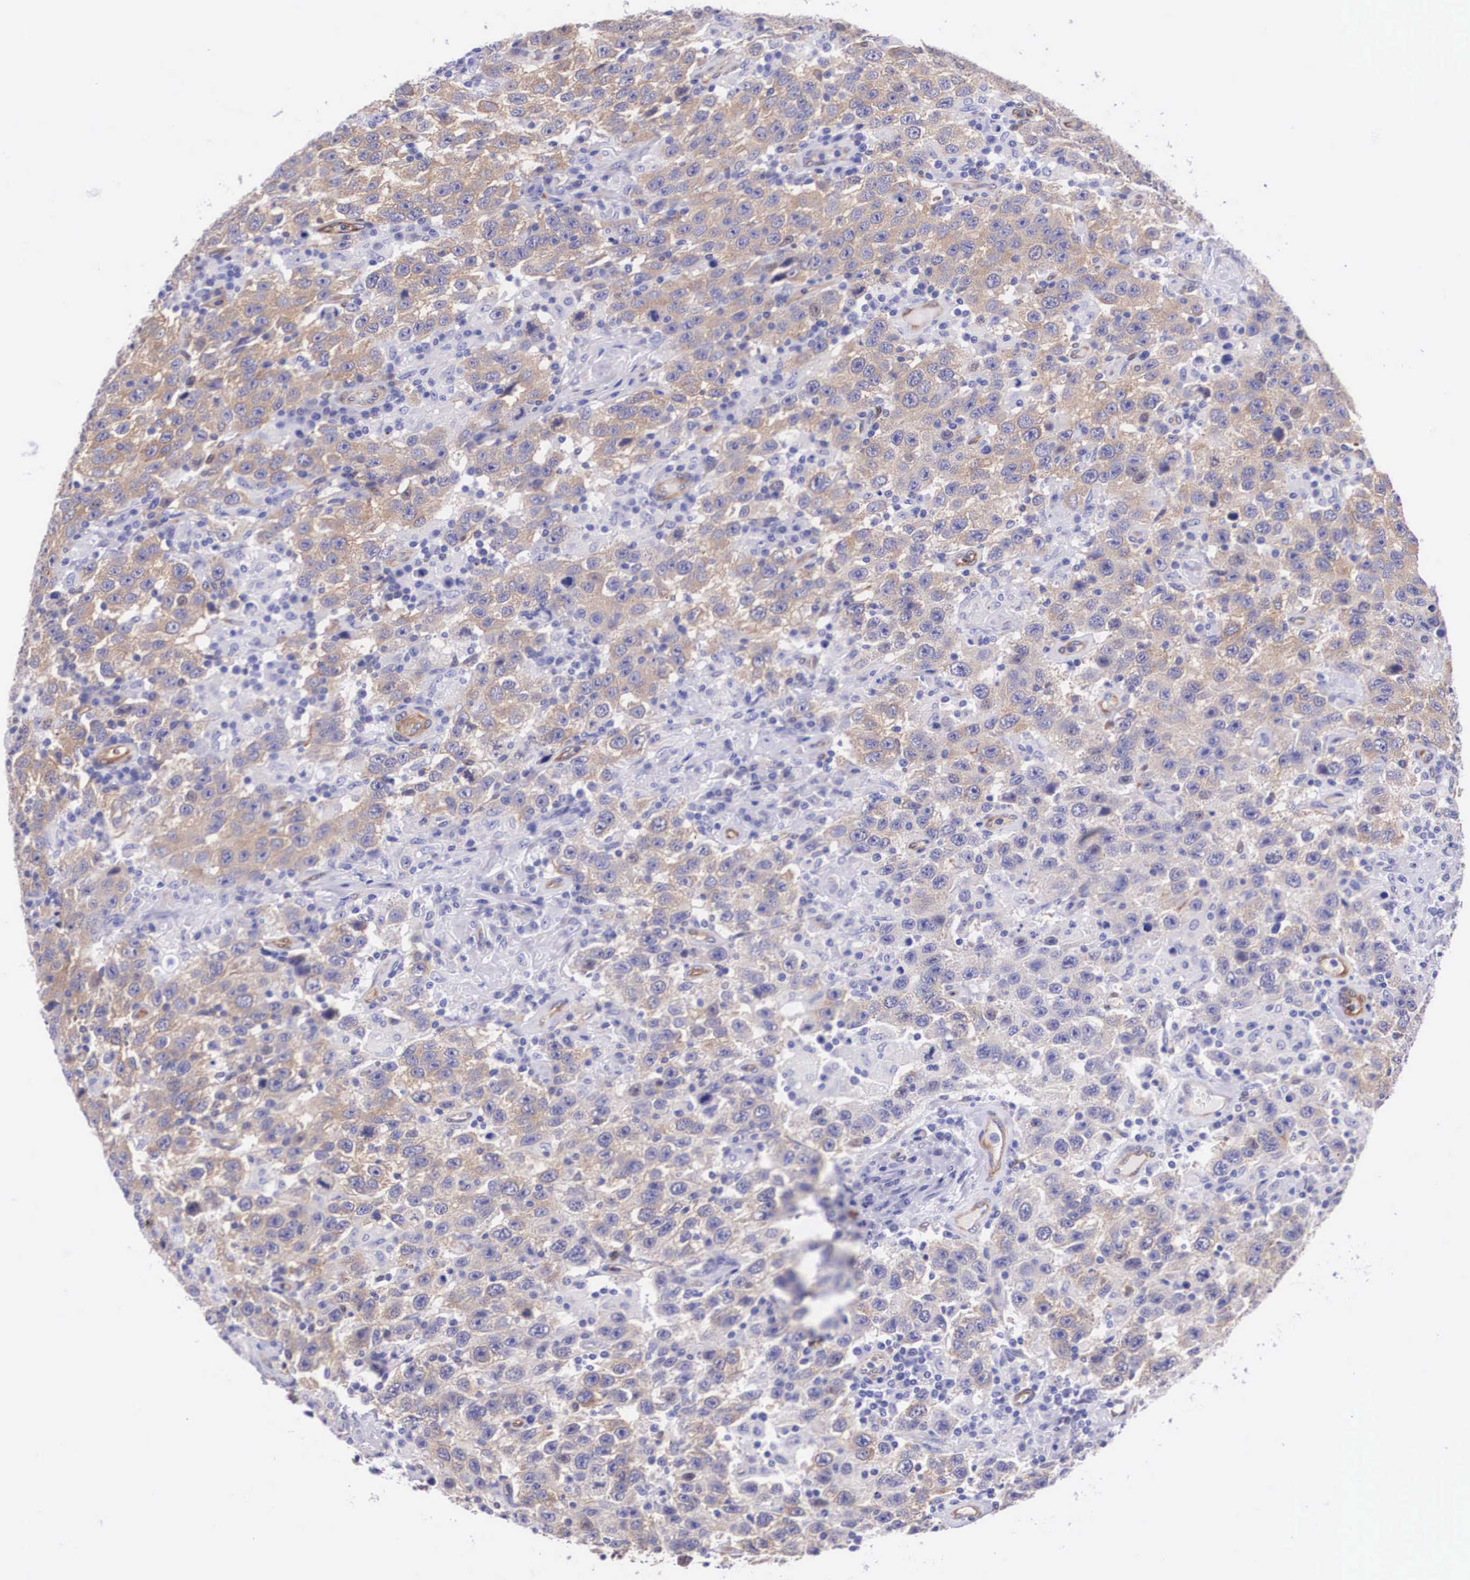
{"staining": {"intensity": "moderate", "quantity": "25%-75%", "location": "cytoplasmic/membranous"}, "tissue": "testis cancer", "cell_type": "Tumor cells", "image_type": "cancer", "snomed": [{"axis": "morphology", "description": "Seminoma, NOS"}, {"axis": "topography", "description": "Testis"}], "caption": "An image of seminoma (testis) stained for a protein reveals moderate cytoplasmic/membranous brown staining in tumor cells.", "gene": "BCAR1", "patient": {"sex": "male", "age": 41}}